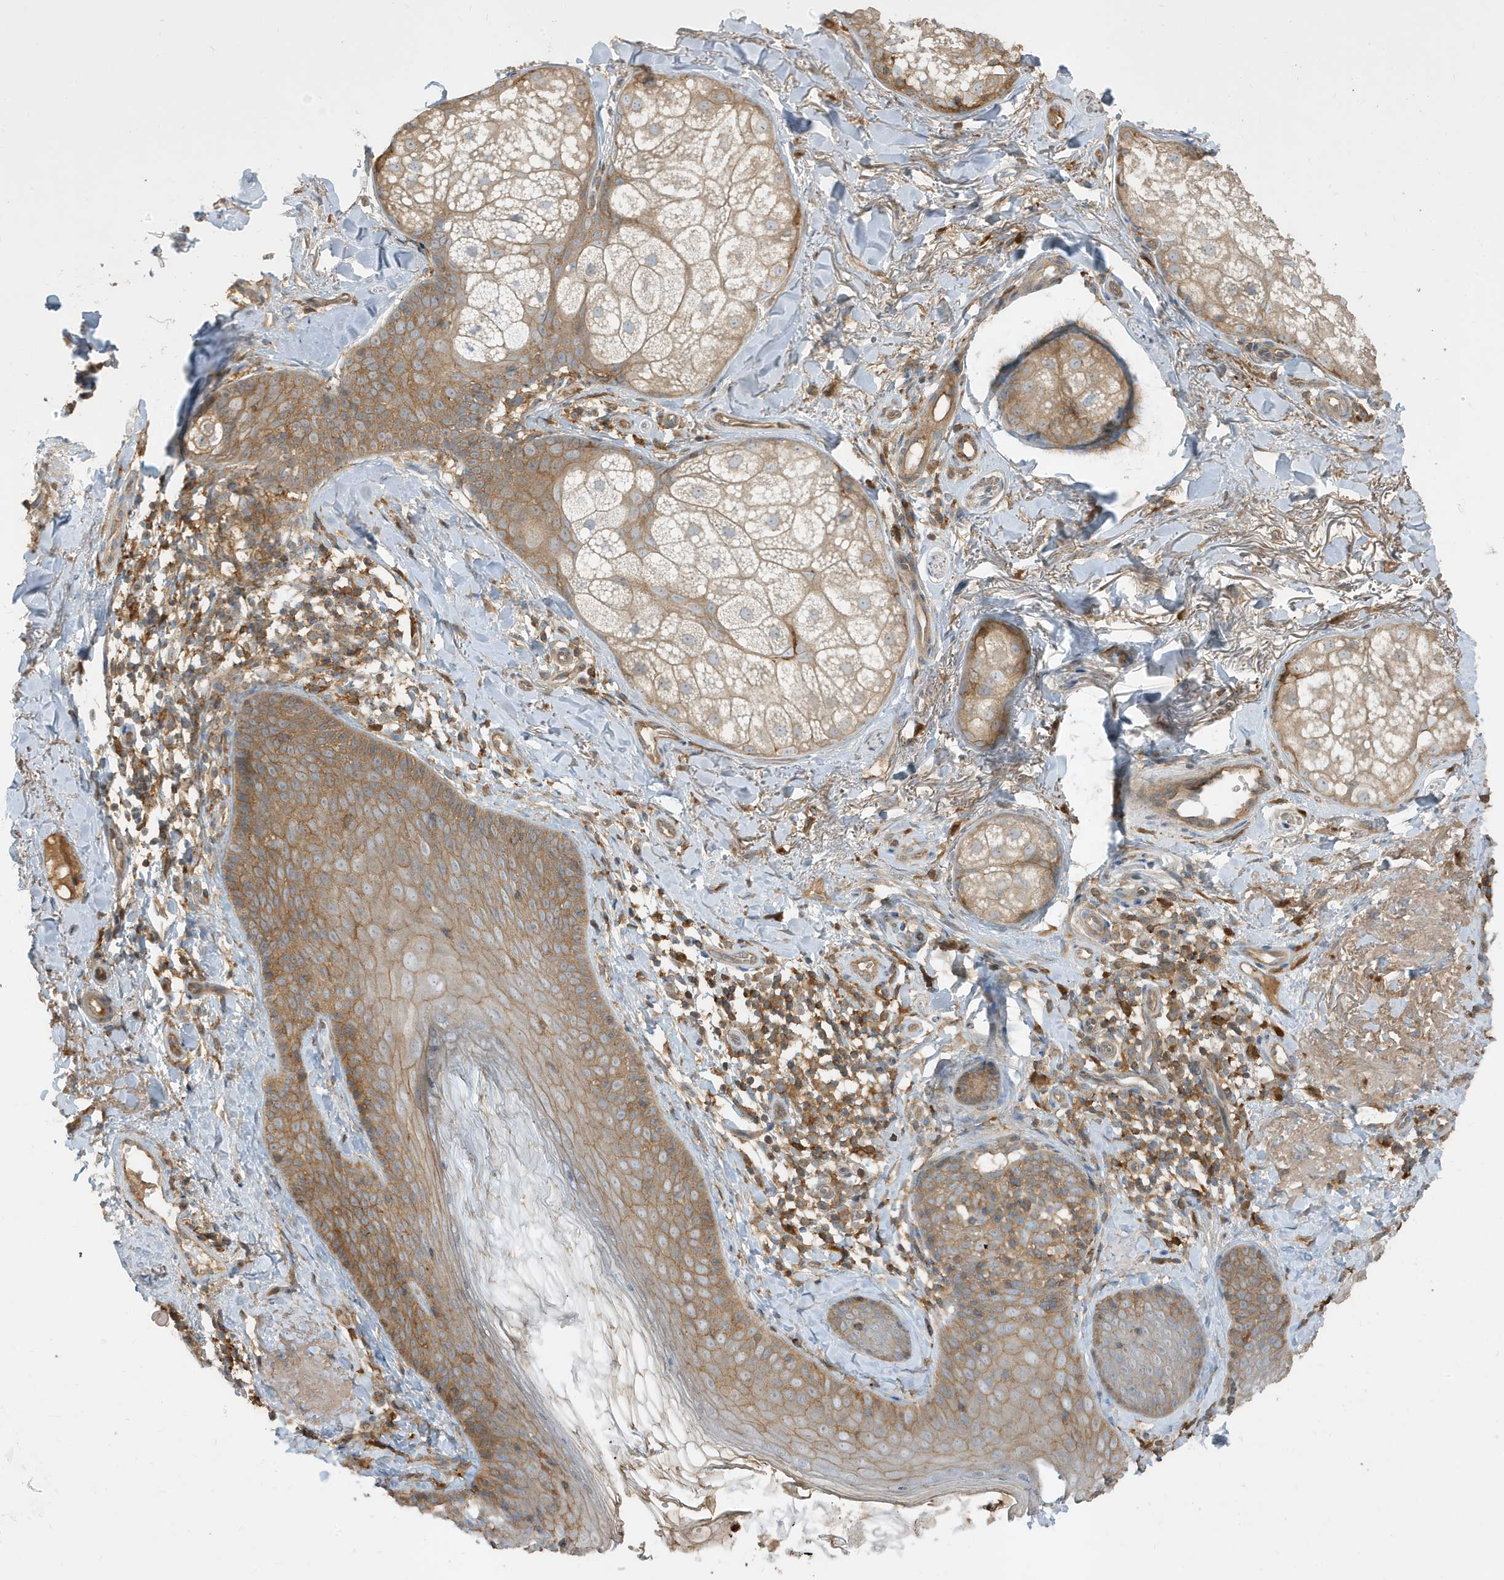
{"staining": {"intensity": "moderate", "quantity": ">75%", "location": "cytoplasmic/membranous"}, "tissue": "skin", "cell_type": "Fibroblasts", "image_type": "normal", "snomed": [{"axis": "morphology", "description": "Normal tissue, NOS"}, {"axis": "topography", "description": "Skin"}], "caption": "This is an image of immunohistochemistry staining of benign skin, which shows moderate expression in the cytoplasmic/membranous of fibroblasts.", "gene": "ABTB1", "patient": {"sex": "male", "age": 57}}